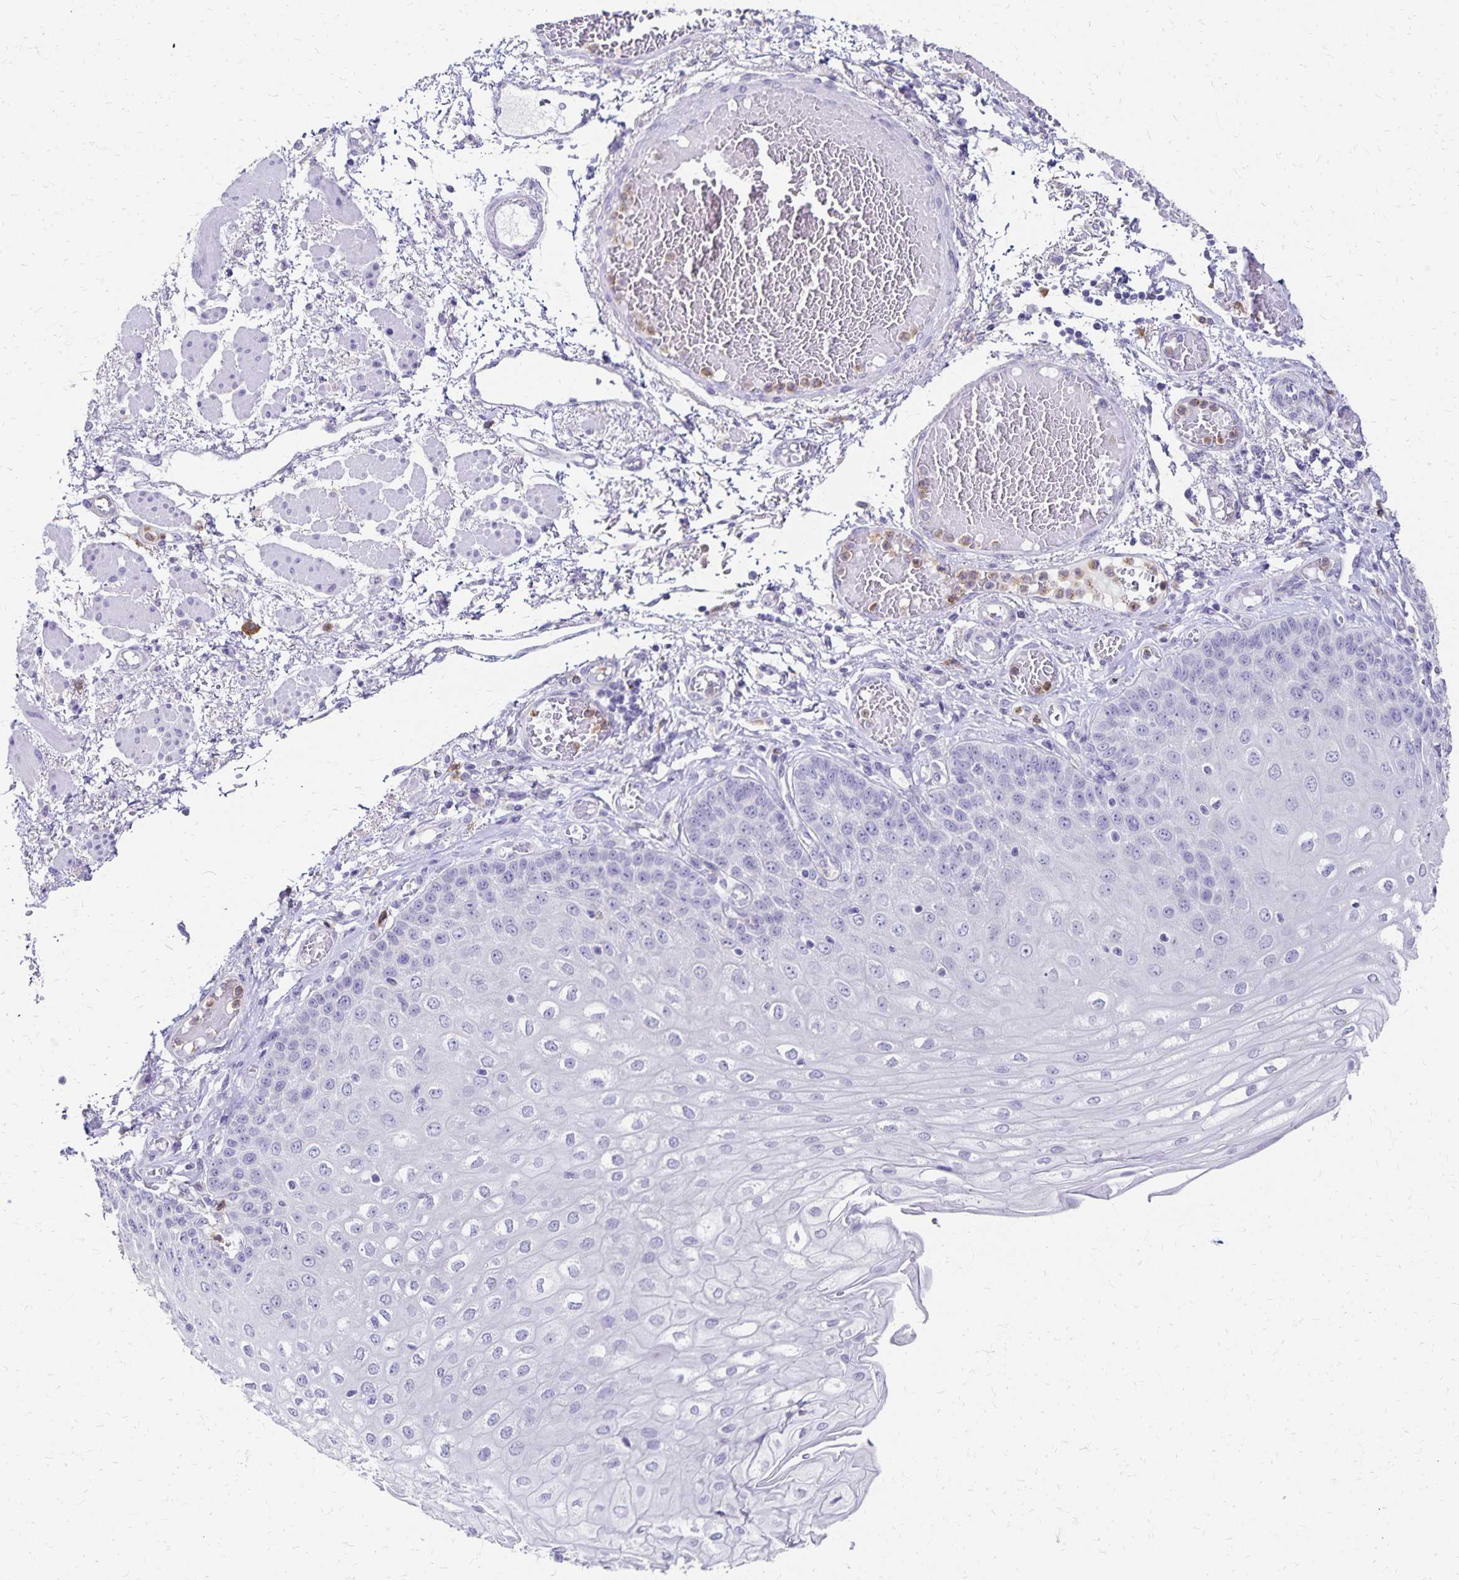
{"staining": {"intensity": "negative", "quantity": "none", "location": "none"}, "tissue": "esophagus", "cell_type": "Squamous epithelial cells", "image_type": "normal", "snomed": [{"axis": "morphology", "description": "Normal tissue, NOS"}, {"axis": "morphology", "description": "Adenocarcinoma, NOS"}, {"axis": "topography", "description": "Esophagus"}], "caption": "Photomicrograph shows no significant protein expression in squamous epithelial cells of unremarkable esophagus.", "gene": "DYNLT4", "patient": {"sex": "male", "age": 81}}